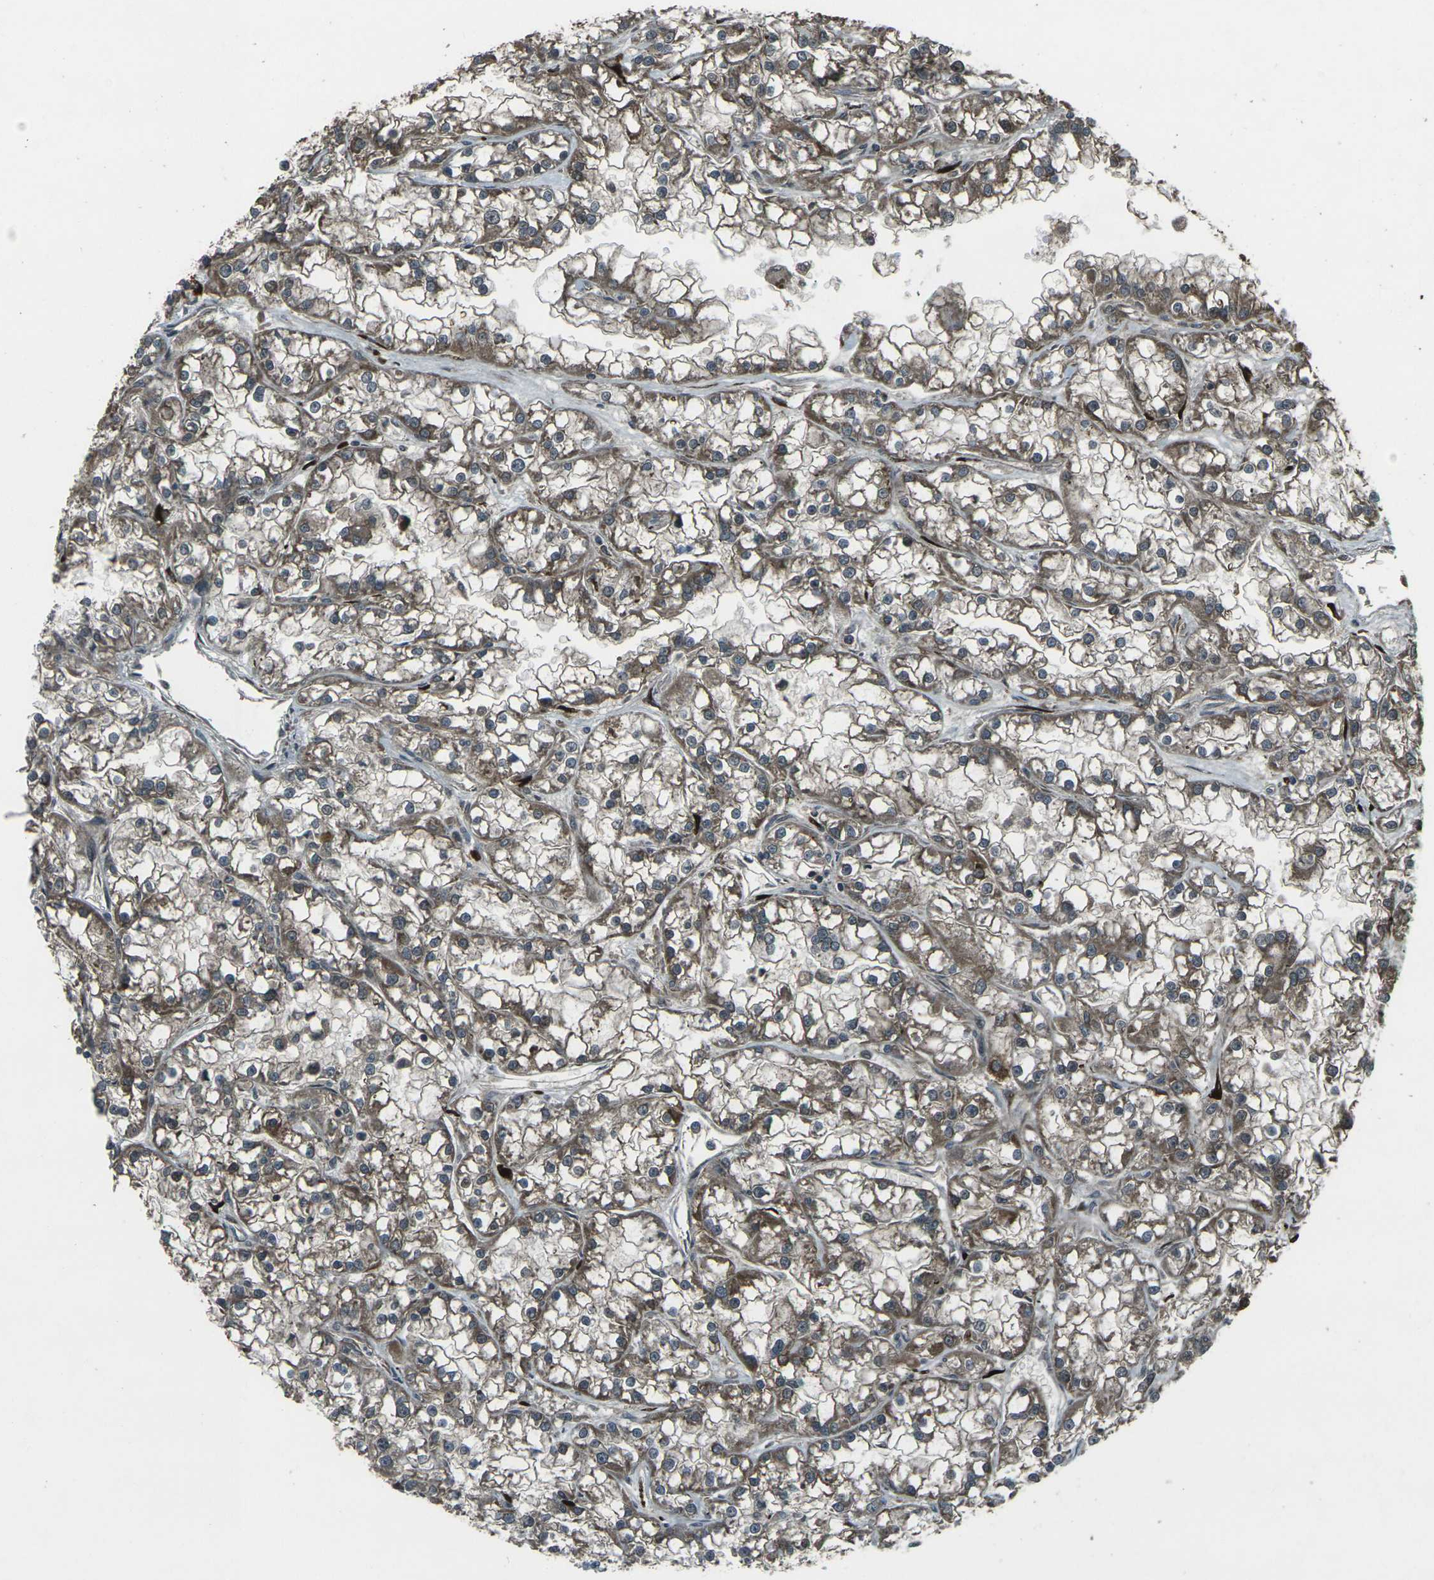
{"staining": {"intensity": "moderate", "quantity": ">75%", "location": "cytoplasmic/membranous"}, "tissue": "renal cancer", "cell_type": "Tumor cells", "image_type": "cancer", "snomed": [{"axis": "morphology", "description": "Adenocarcinoma, NOS"}, {"axis": "topography", "description": "Kidney"}], "caption": "Tumor cells display medium levels of moderate cytoplasmic/membranous positivity in approximately >75% of cells in adenocarcinoma (renal).", "gene": "LSMEM1", "patient": {"sex": "female", "age": 52}}